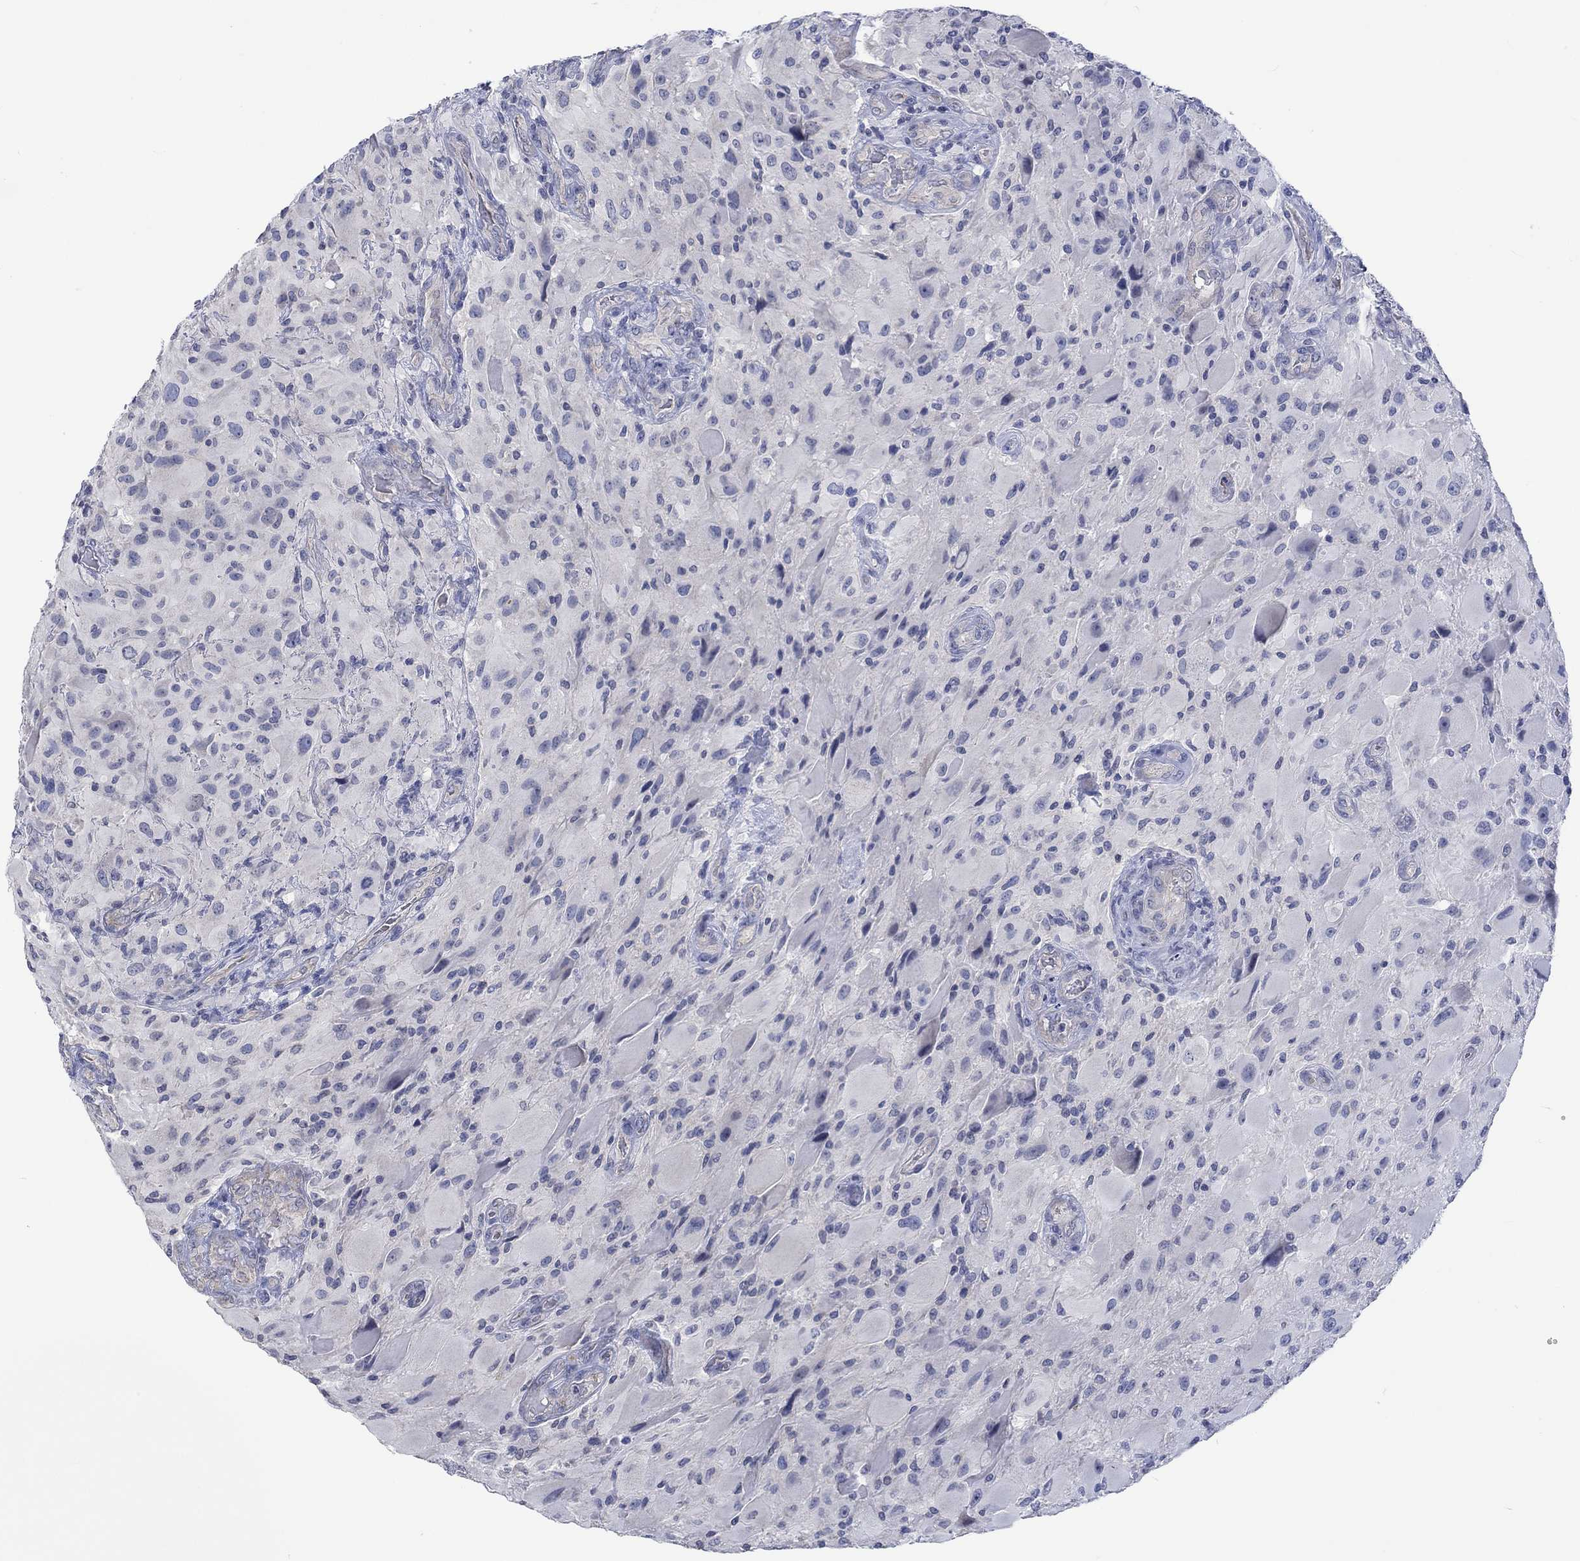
{"staining": {"intensity": "negative", "quantity": "none", "location": "none"}, "tissue": "glioma", "cell_type": "Tumor cells", "image_type": "cancer", "snomed": [{"axis": "morphology", "description": "Glioma, malignant, High grade"}, {"axis": "topography", "description": "Cerebral cortex"}], "caption": "Malignant high-grade glioma was stained to show a protein in brown. There is no significant staining in tumor cells. (Brightfield microscopy of DAB (3,3'-diaminobenzidine) immunohistochemistry at high magnification).", "gene": "AGRP", "patient": {"sex": "male", "age": 35}}